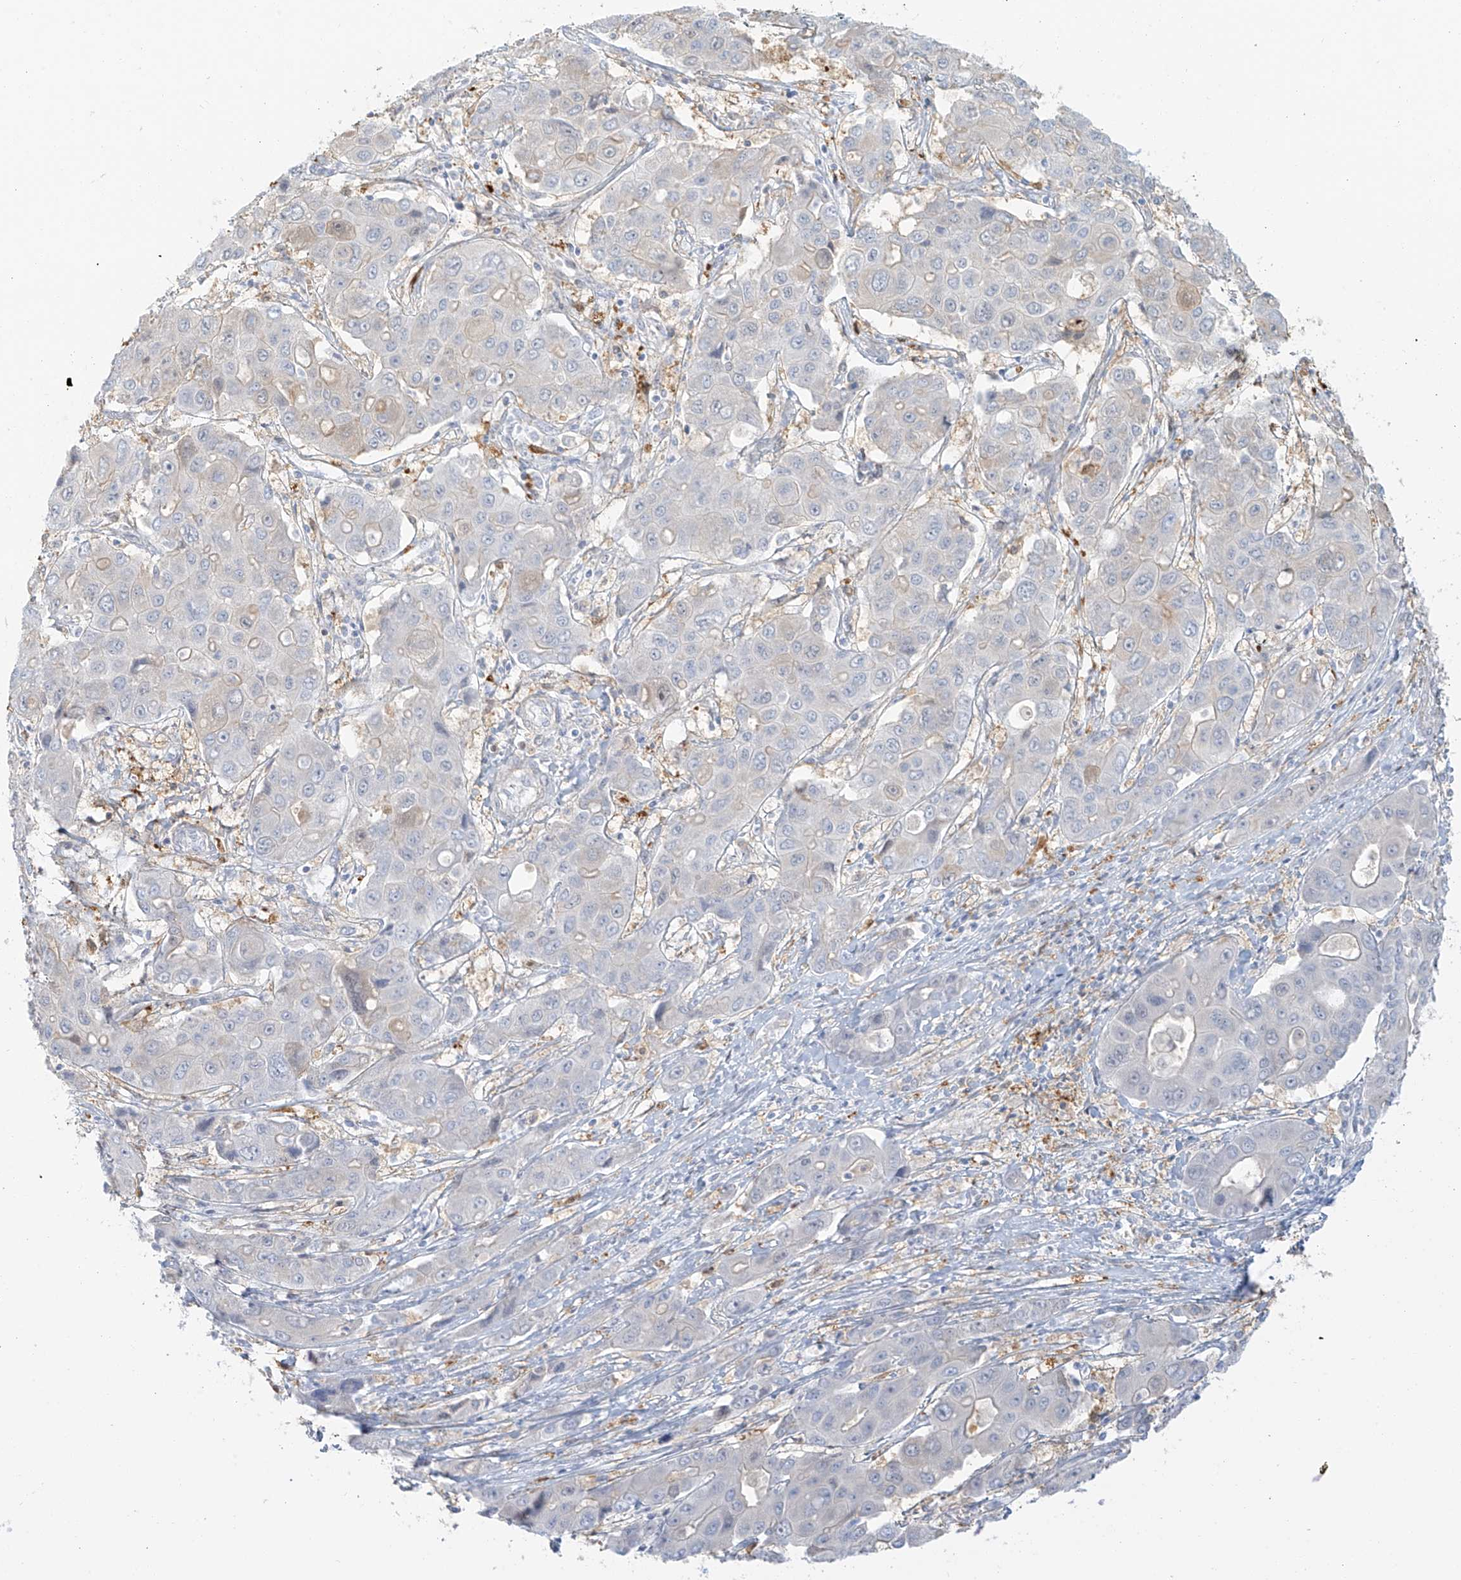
{"staining": {"intensity": "negative", "quantity": "none", "location": "none"}, "tissue": "liver cancer", "cell_type": "Tumor cells", "image_type": "cancer", "snomed": [{"axis": "morphology", "description": "Cholangiocarcinoma"}, {"axis": "topography", "description": "Liver"}], "caption": "Tumor cells show no significant protein expression in cholangiocarcinoma (liver).", "gene": "UPK1B", "patient": {"sex": "male", "age": 67}}